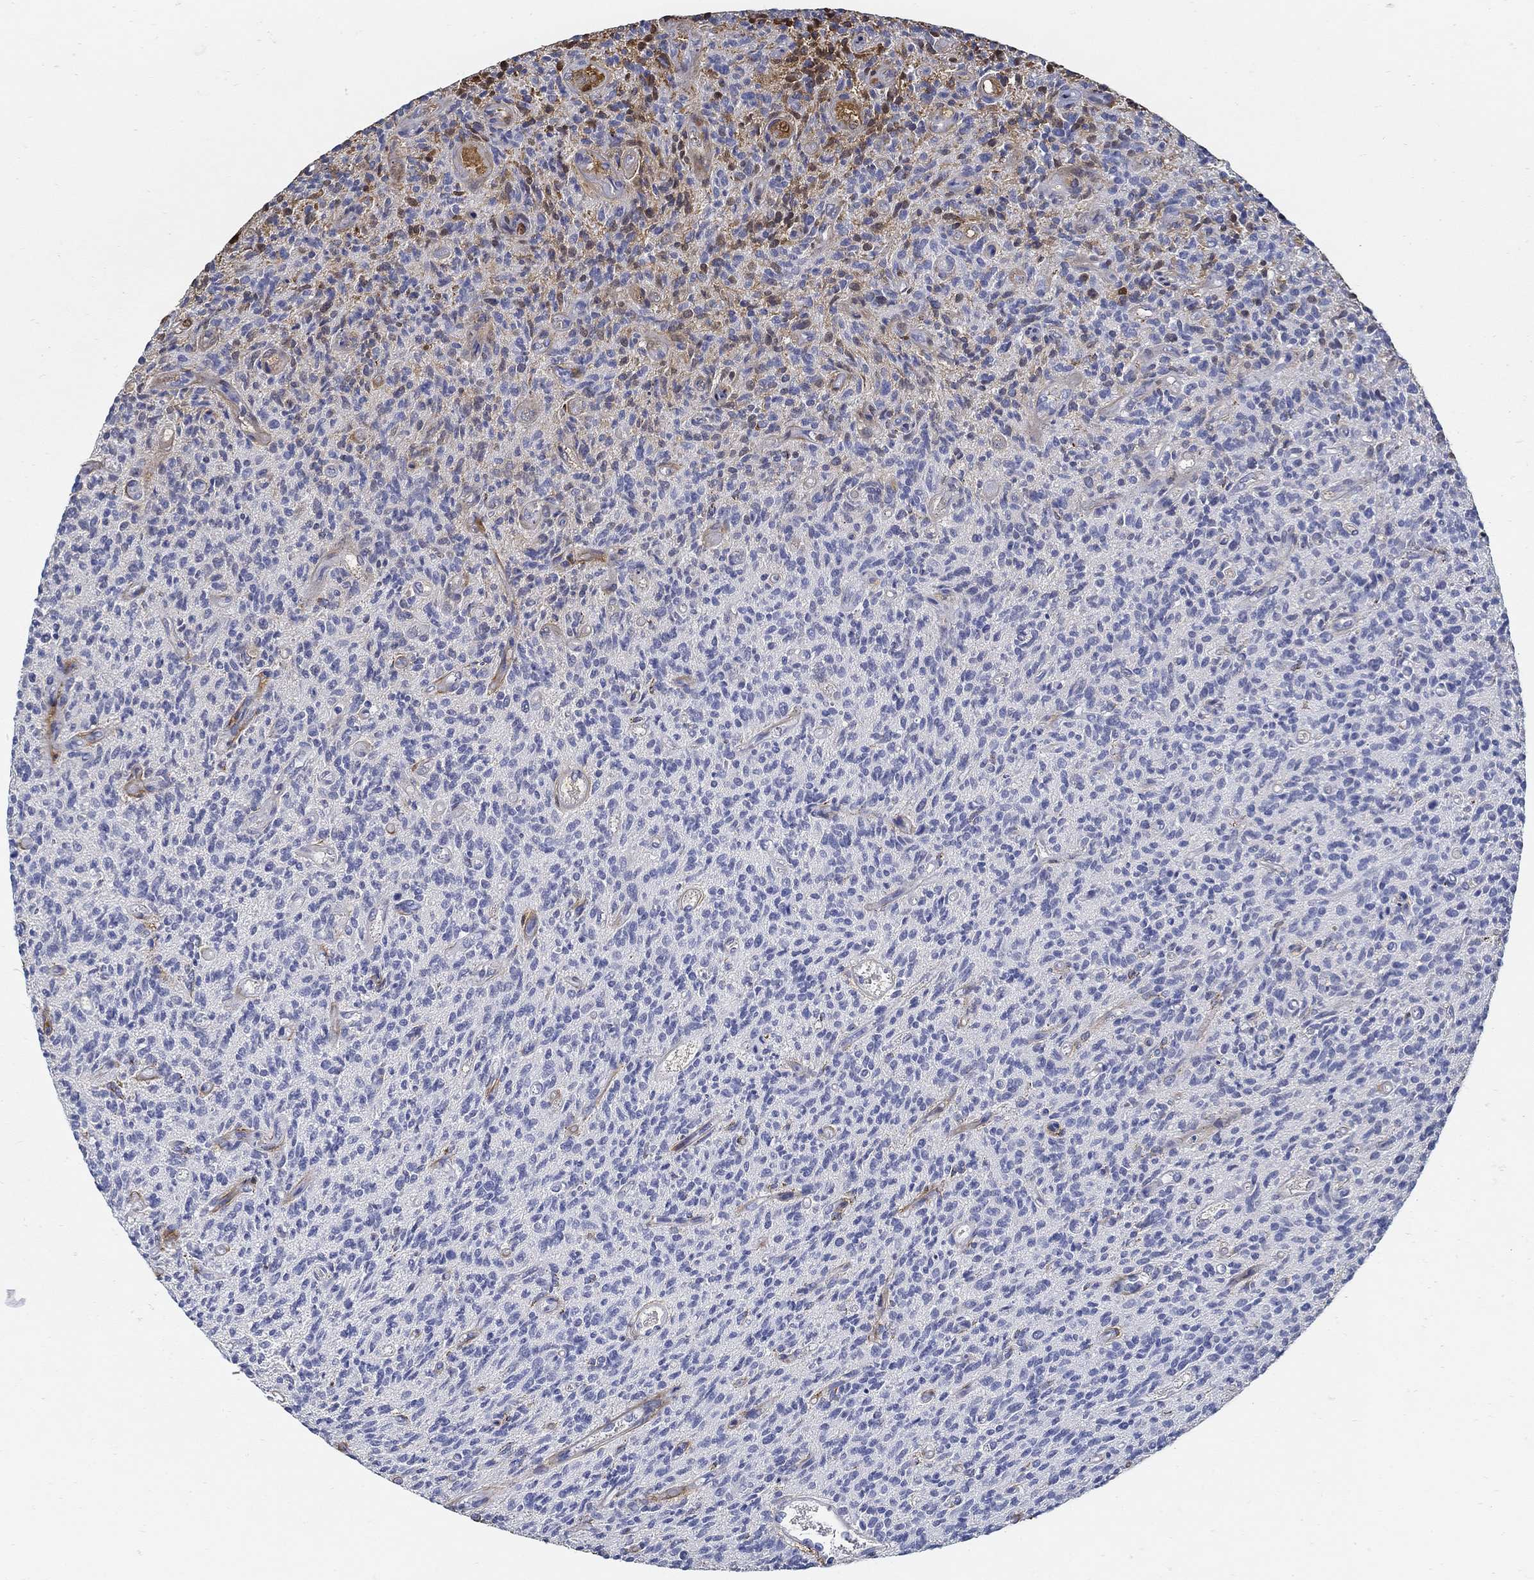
{"staining": {"intensity": "negative", "quantity": "none", "location": "none"}, "tissue": "glioma", "cell_type": "Tumor cells", "image_type": "cancer", "snomed": [{"axis": "morphology", "description": "Glioma, malignant, High grade"}, {"axis": "topography", "description": "Brain"}], "caption": "An IHC micrograph of high-grade glioma (malignant) is shown. There is no staining in tumor cells of high-grade glioma (malignant).", "gene": "TGFBI", "patient": {"sex": "male", "age": 64}}